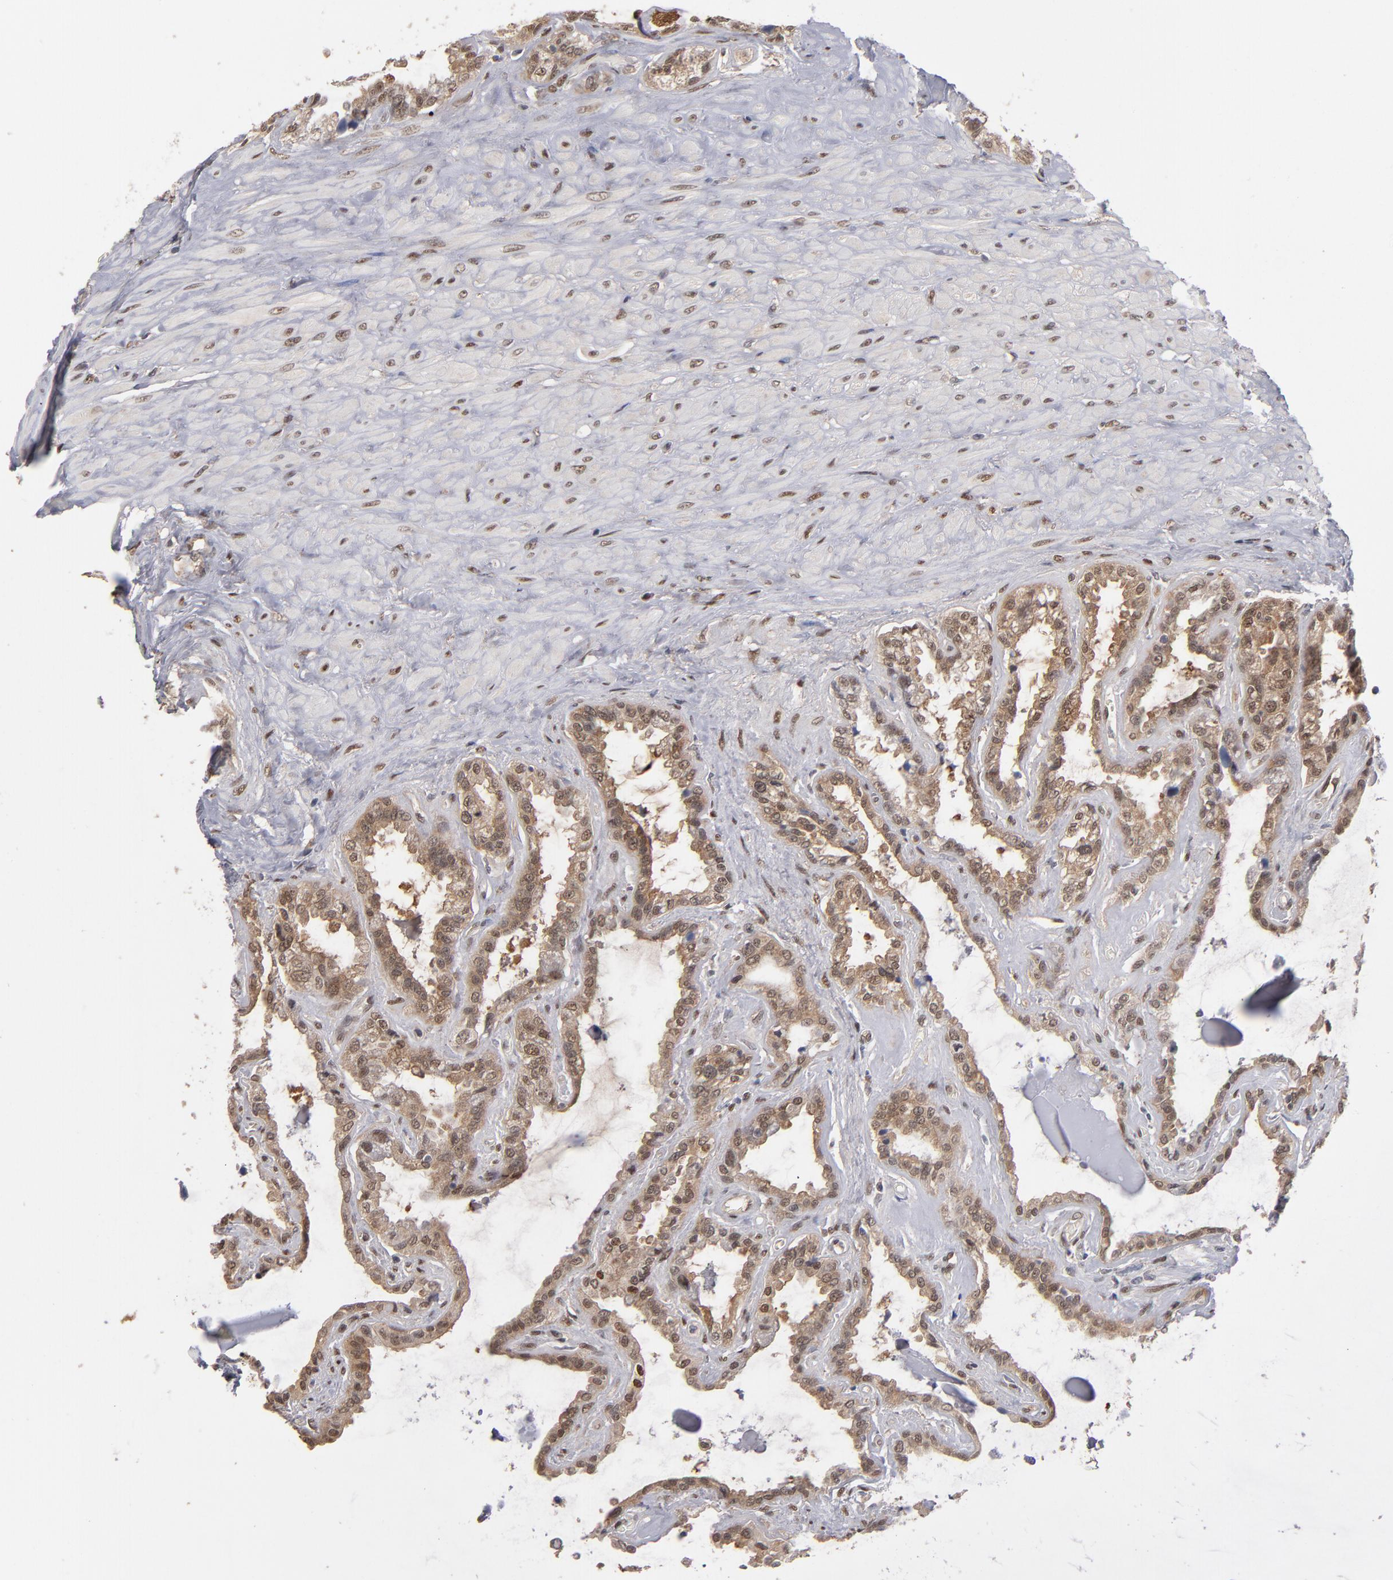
{"staining": {"intensity": "moderate", "quantity": ">75%", "location": "cytoplasmic/membranous,nuclear"}, "tissue": "seminal vesicle", "cell_type": "Glandular cells", "image_type": "normal", "snomed": [{"axis": "morphology", "description": "Normal tissue, NOS"}, {"axis": "morphology", "description": "Inflammation, NOS"}, {"axis": "topography", "description": "Urinary bladder"}, {"axis": "topography", "description": "Prostate"}, {"axis": "topography", "description": "Seminal veicle"}], "caption": "Glandular cells exhibit moderate cytoplasmic/membranous,nuclear positivity in about >75% of cells in benign seminal vesicle.", "gene": "HUWE1", "patient": {"sex": "male", "age": 82}}